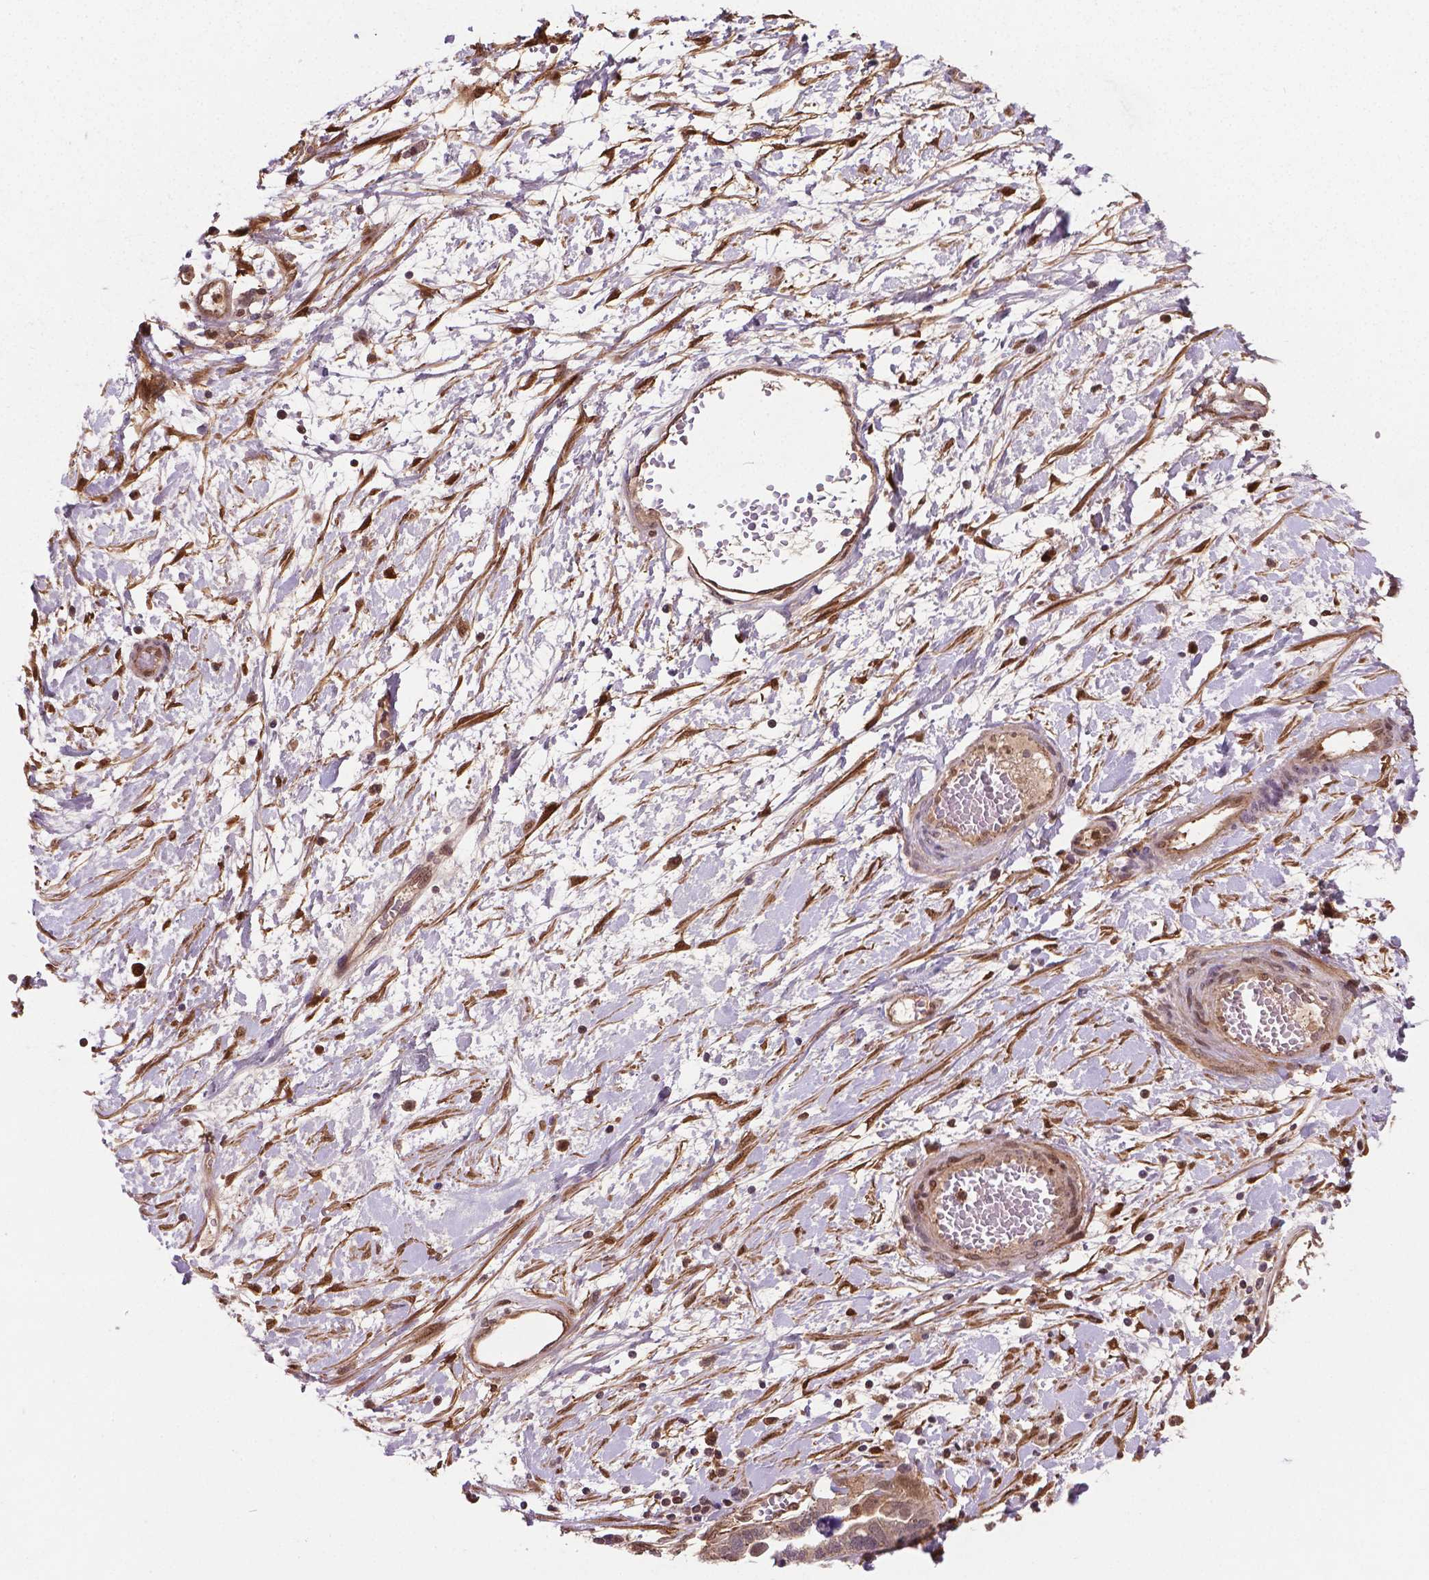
{"staining": {"intensity": "weak", "quantity": "25%-75%", "location": "cytoplasmic/membranous"}, "tissue": "ovarian cancer", "cell_type": "Tumor cells", "image_type": "cancer", "snomed": [{"axis": "morphology", "description": "Cystadenocarcinoma, serous, NOS"}, {"axis": "topography", "description": "Ovary"}], "caption": "This histopathology image demonstrates IHC staining of human serous cystadenocarcinoma (ovarian), with low weak cytoplasmic/membranous positivity in about 25%-75% of tumor cells.", "gene": "PLIN3", "patient": {"sex": "female", "age": 54}}